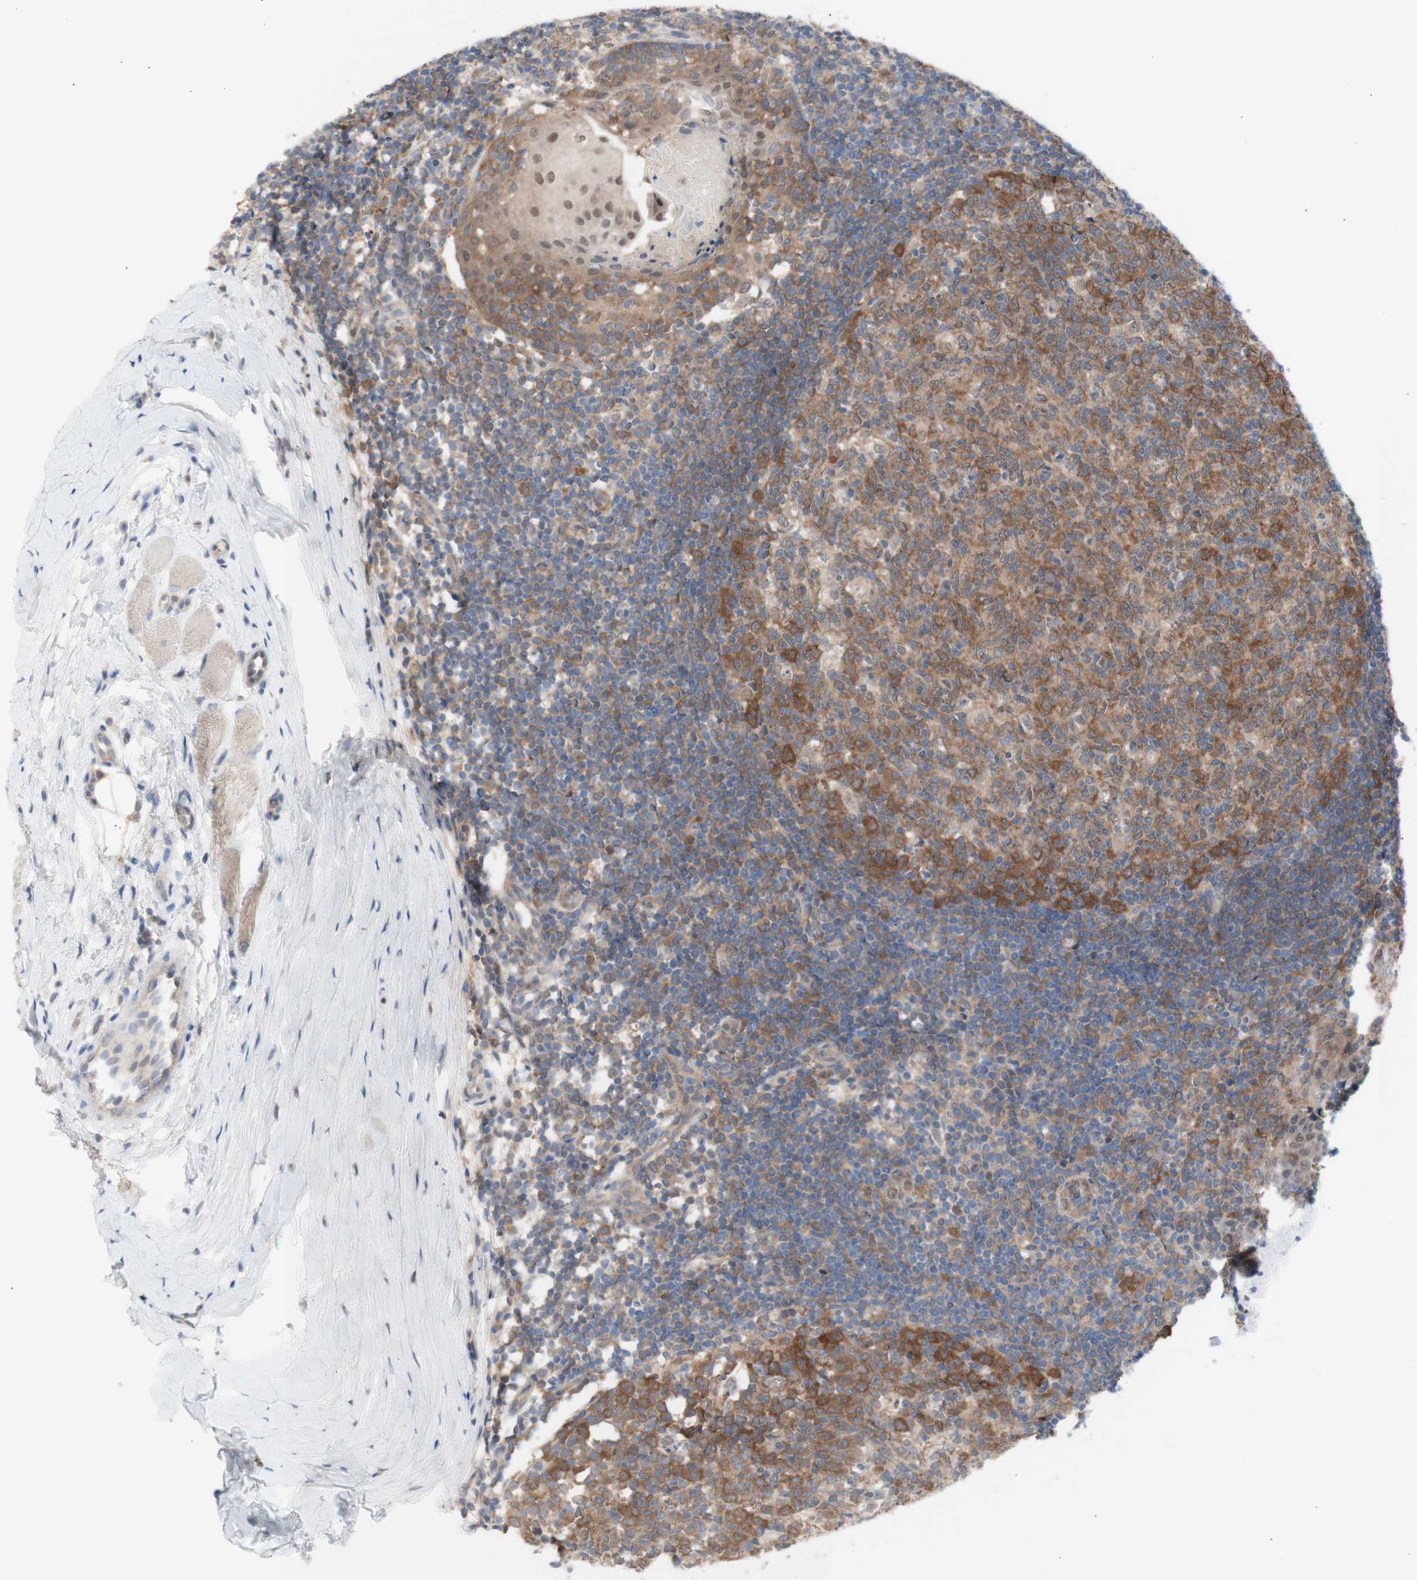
{"staining": {"intensity": "strong", "quantity": ">75%", "location": "cytoplasmic/membranous"}, "tissue": "tonsil", "cell_type": "Germinal center cells", "image_type": "normal", "snomed": [{"axis": "morphology", "description": "Normal tissue, NOS"}, {"axis": "topography", "description": "Tonsil"}], "caption": "A histopathology image of human tonsil stained for a protein displays strong cytoplasmic/membranous brown staining in germinal center cells. The protein is shown in brown color, while the nuclei are stained blue.", "gene": "PRMT5", "patient": {"sex": "female", "age": 19}}